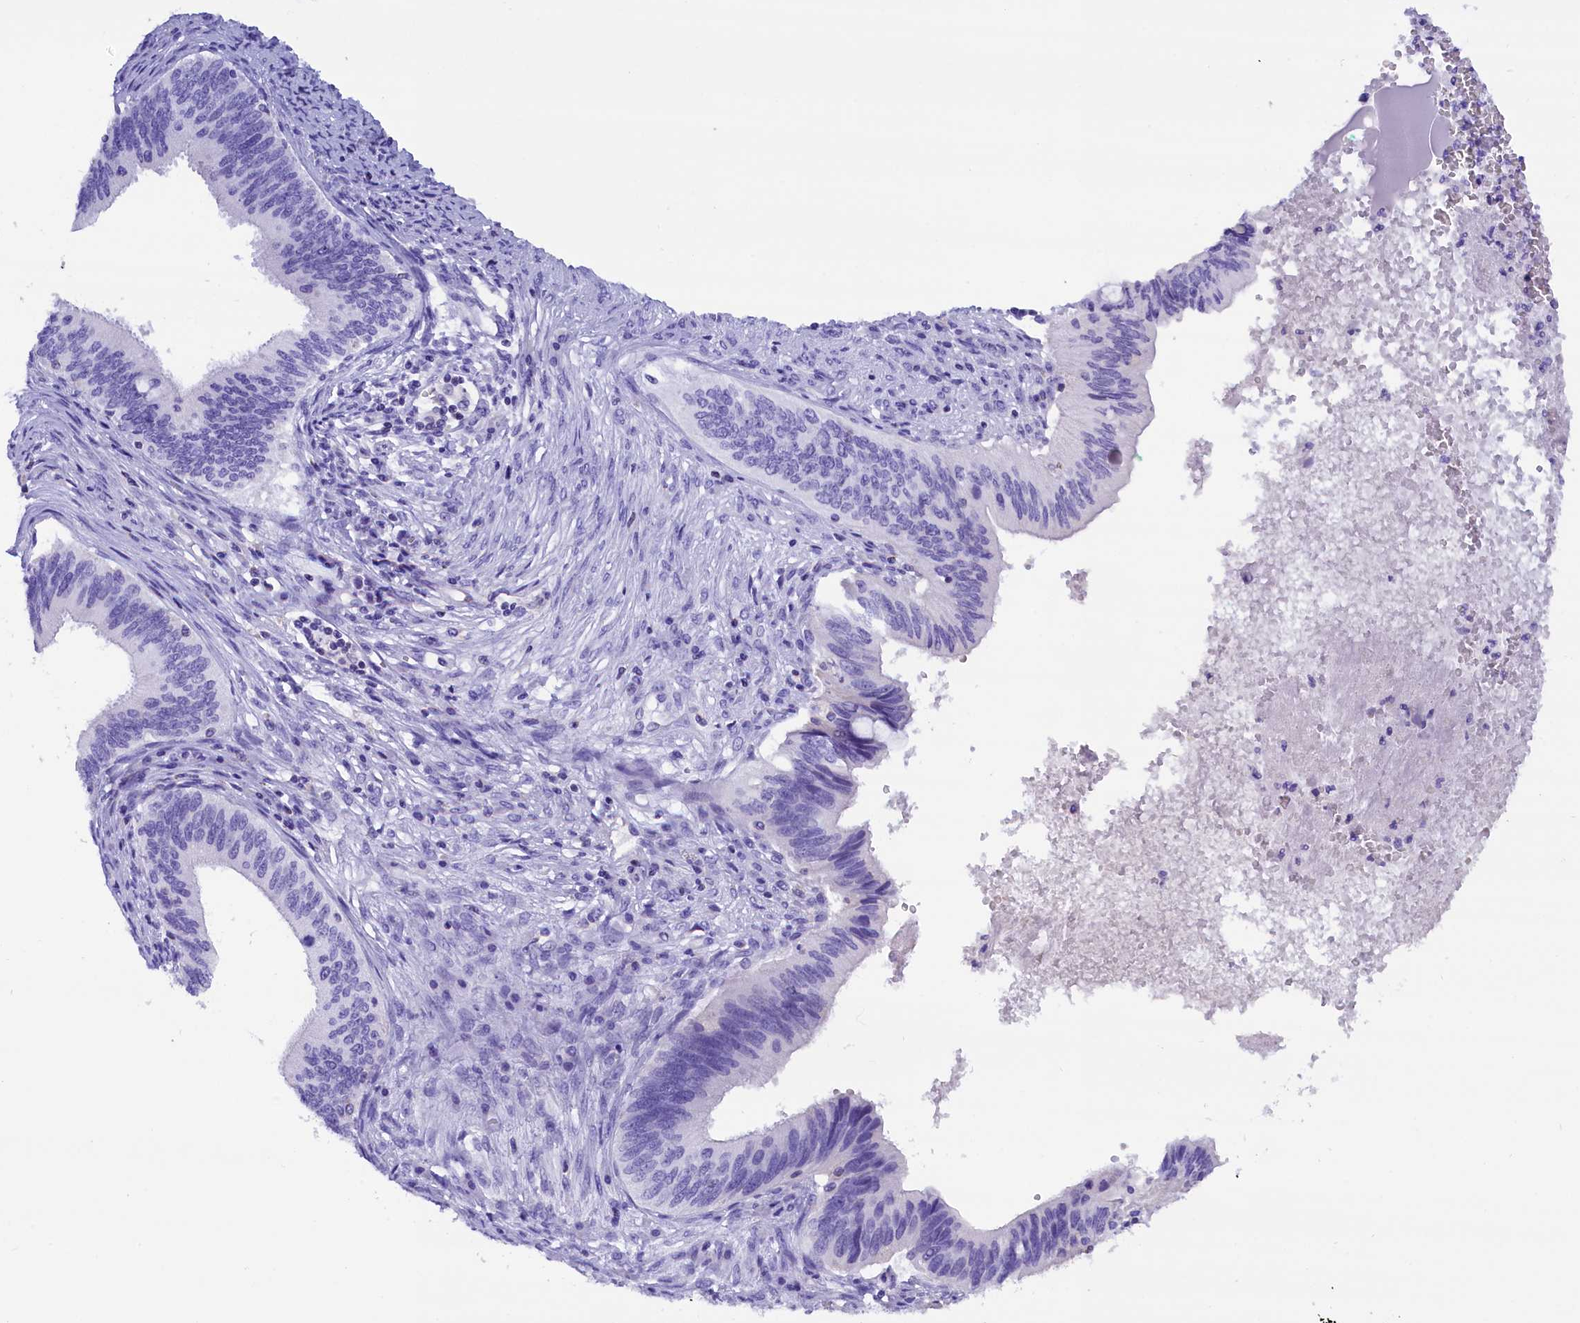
{"staining": {"intensity": "negative", "quantity": "none", "location": "none"}, "tissue": "cervical cancer", "cell_type": "Tumor cells", "image_type": "cancer", "snomed": [{"axis": "morphology", "description": "Adenocarcinoma, NOS"}, {"axis": "topography", "description": "Cervix"}], "caption": "This is a micrograph of immunohistochemistry (IHC) staining of adenocarcinoma (cervical), which shows no staining in tumor cells.", "gene": "ABAT", "patient": {"sex": "female", "age": 42}}